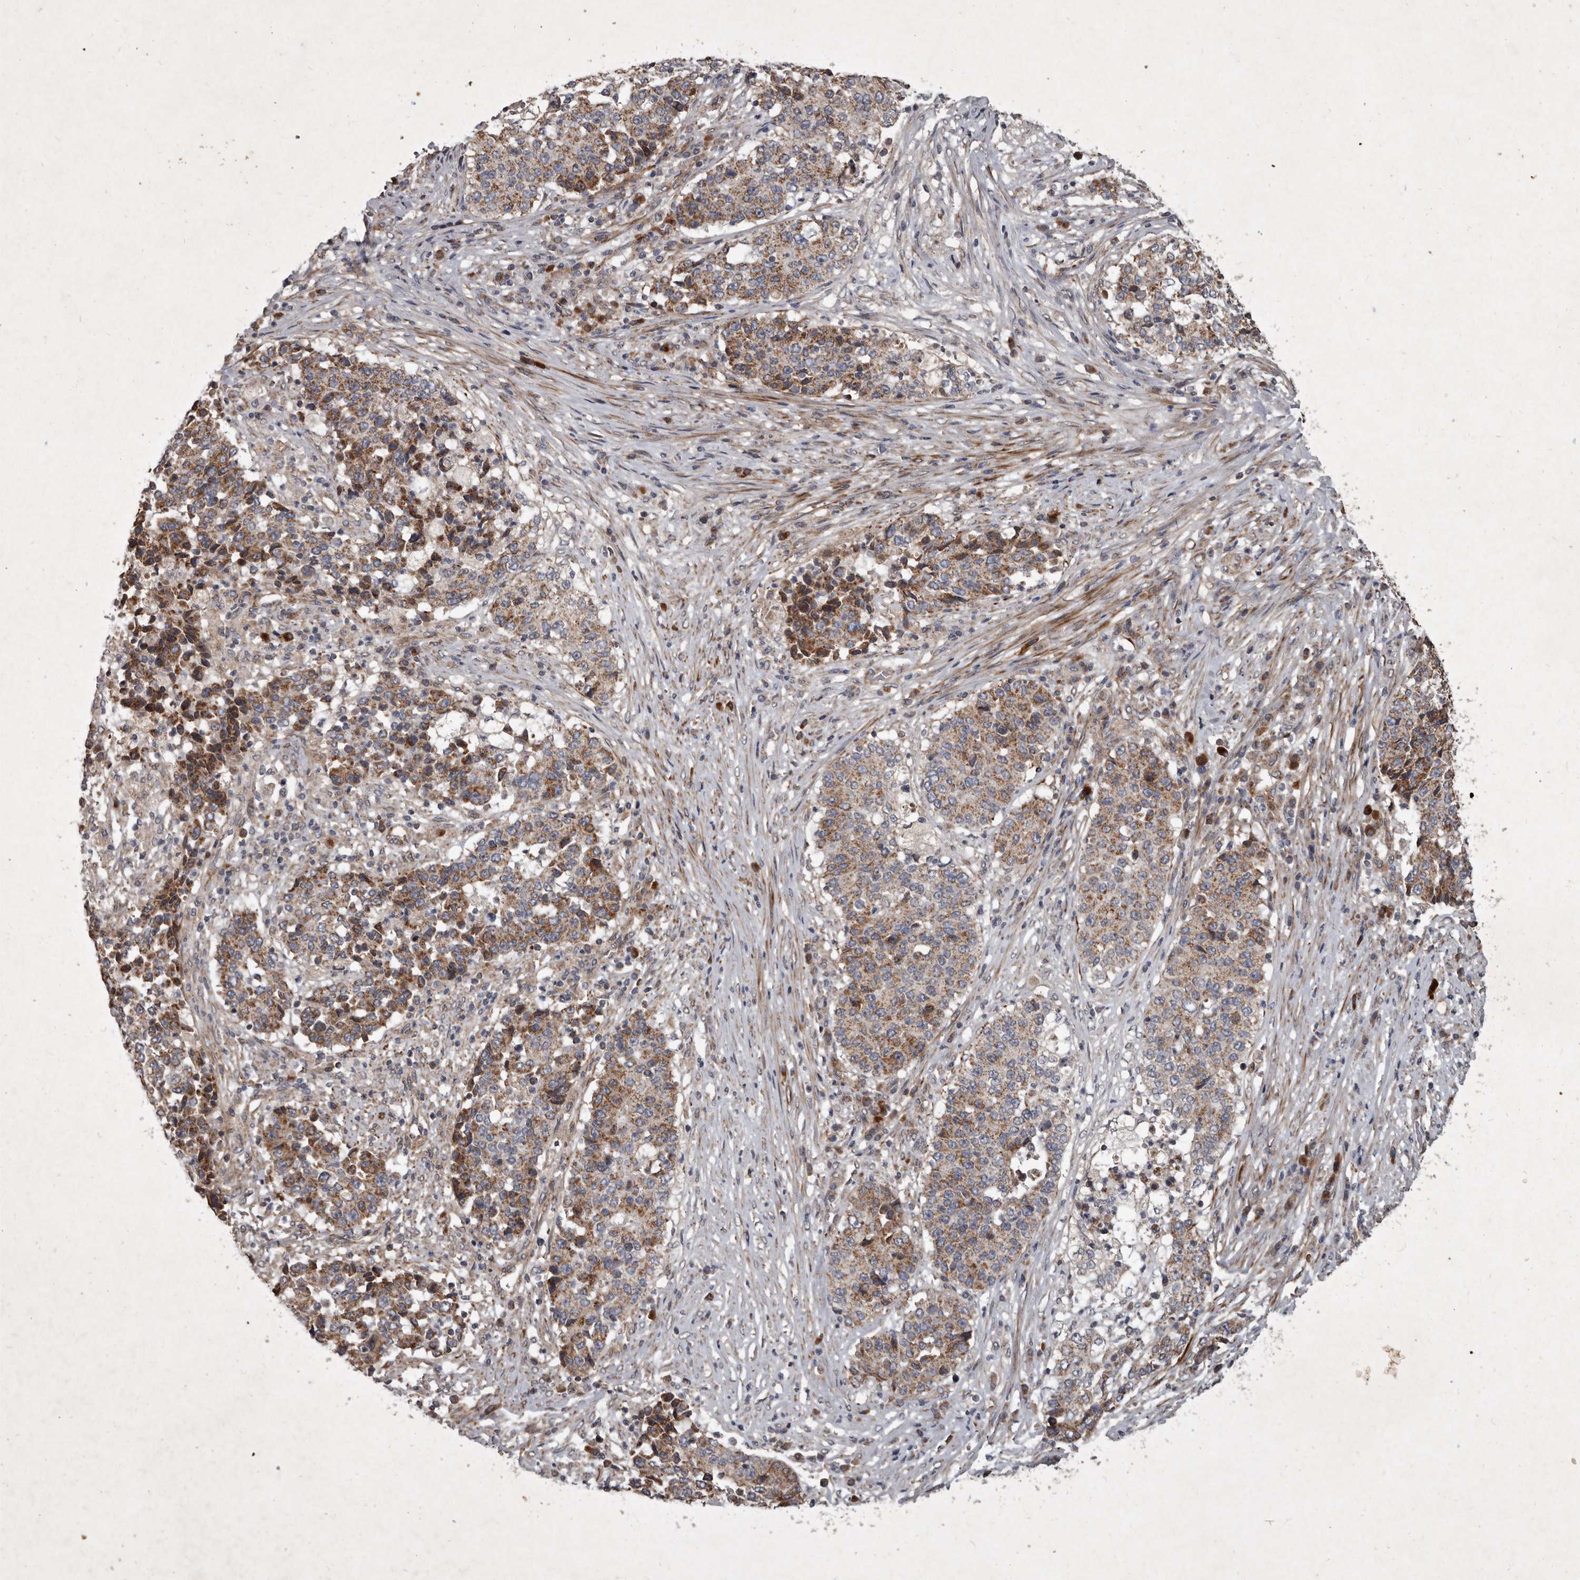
{"staining": {"intensity": "moderate", "quantity": ">75%", "location": "cytoplasmic/membranous"}, "tissue": "stomach cancer", "cell_type": "Tumor cells", "image_type": "cancer", "snomed": [{"axis": "morphology", "description": "Adenocarcinoma, NOS"}, {"axis": "topography", "description": "Stomach"}], "caption": "Tumor cells reveal moderate cytoplasmic/membranous expression in about >75% of cells in stomach cancer.", "gene": "MRPS15", "patient": {"sex": "male", "age": 59}}